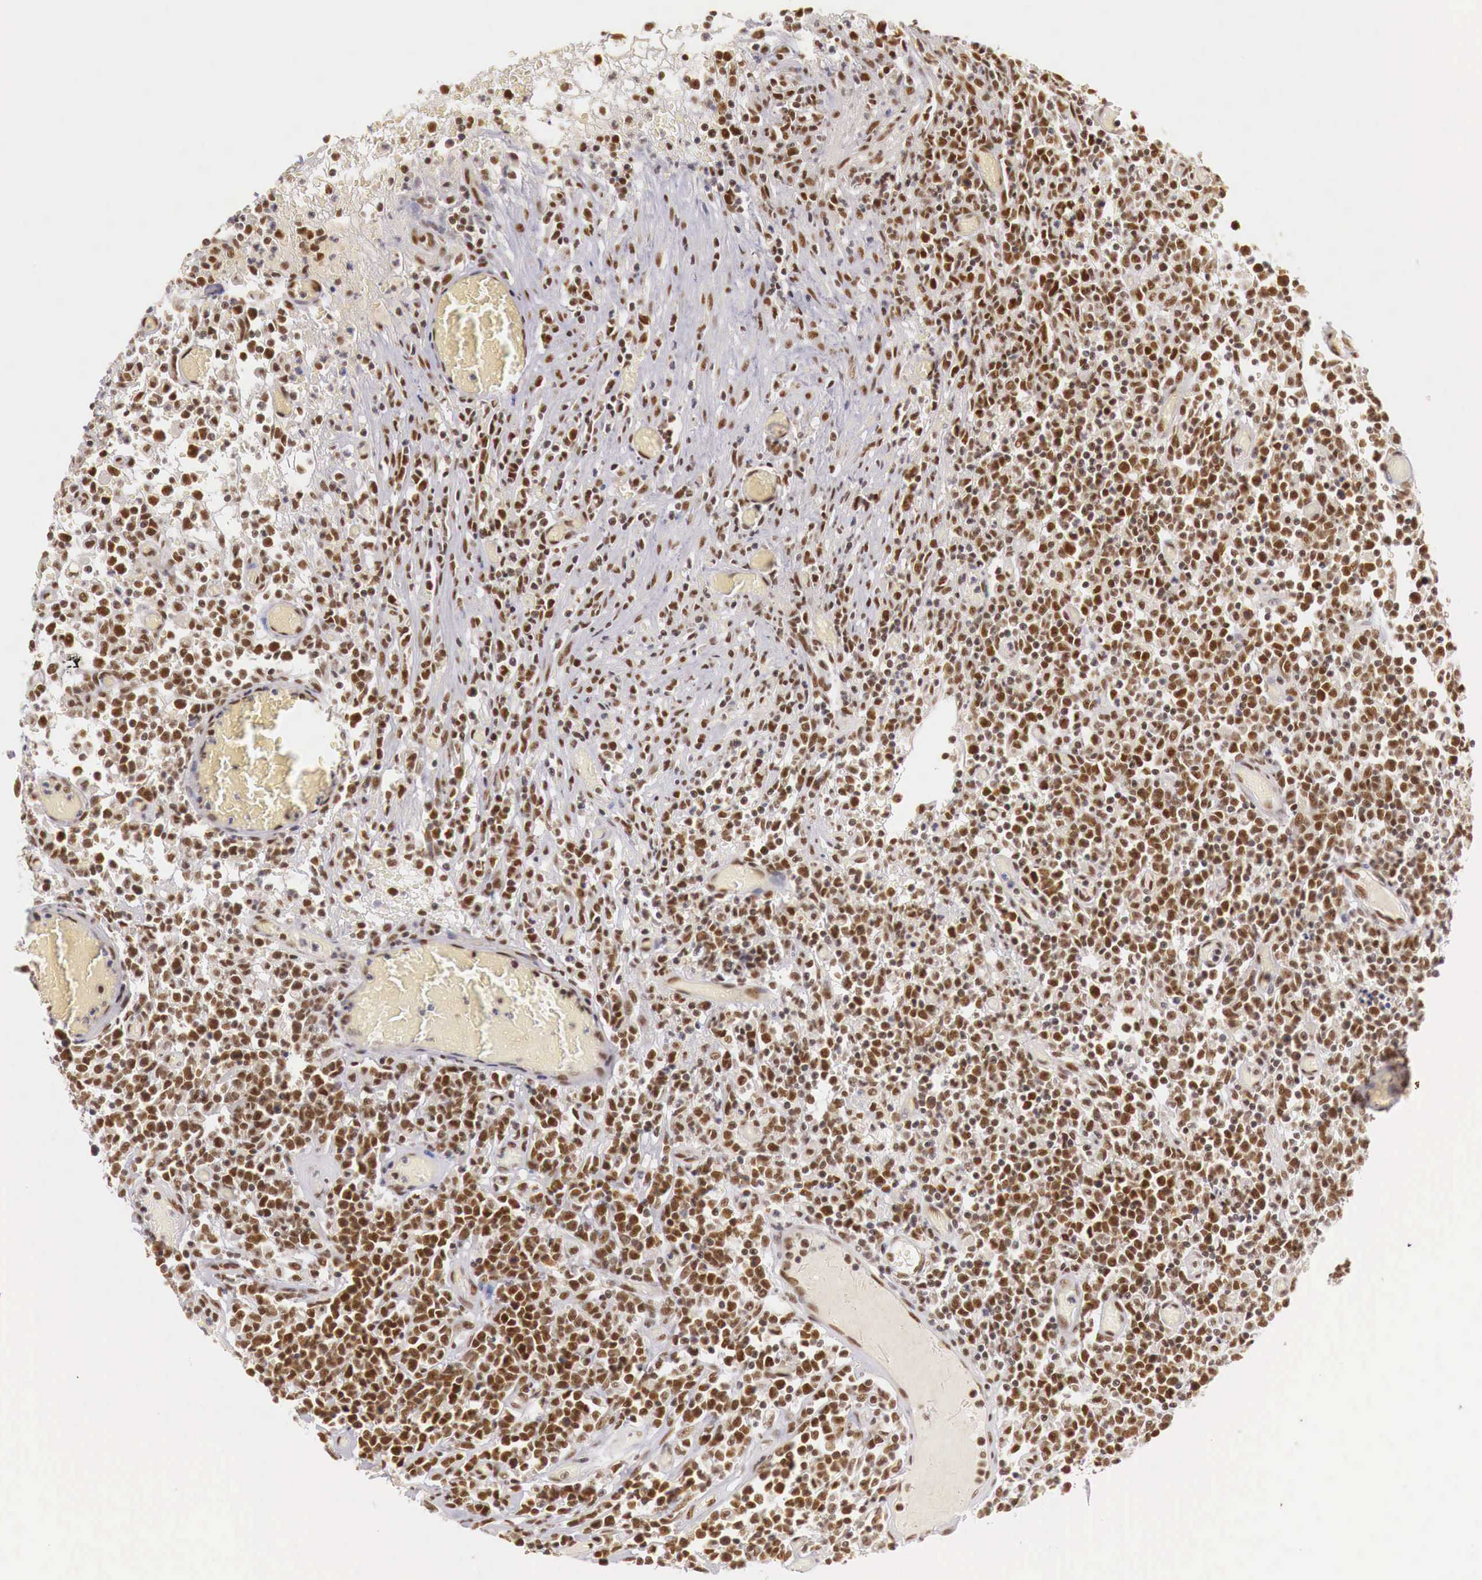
{"staining": {"intensity": "moderate", "quantity": ">75%", "location": "cytoplasmic/membranous,nuclear"}, "tissue": "lymphoma", "cell_type": "Tumor cells", "image_type": "cancer", "snomed": [{"axis": "morphology", "description": "Malignant lymphoma, non-Hodgkin's type, High grade"}, {"axis": "topography", "description": "Colon"}], "caption": "High-power microscopy captured an immunohistochemistry (IHC) micrograph of malignant lymphoma, non-Hodgkin's type (high-grade), revealing moderate cytoplasmic/membranous and nuclear positivity in about >75% of tumor cells.", "gene": "GPKOW", "patient": {"sex": "male", "age": 82}}